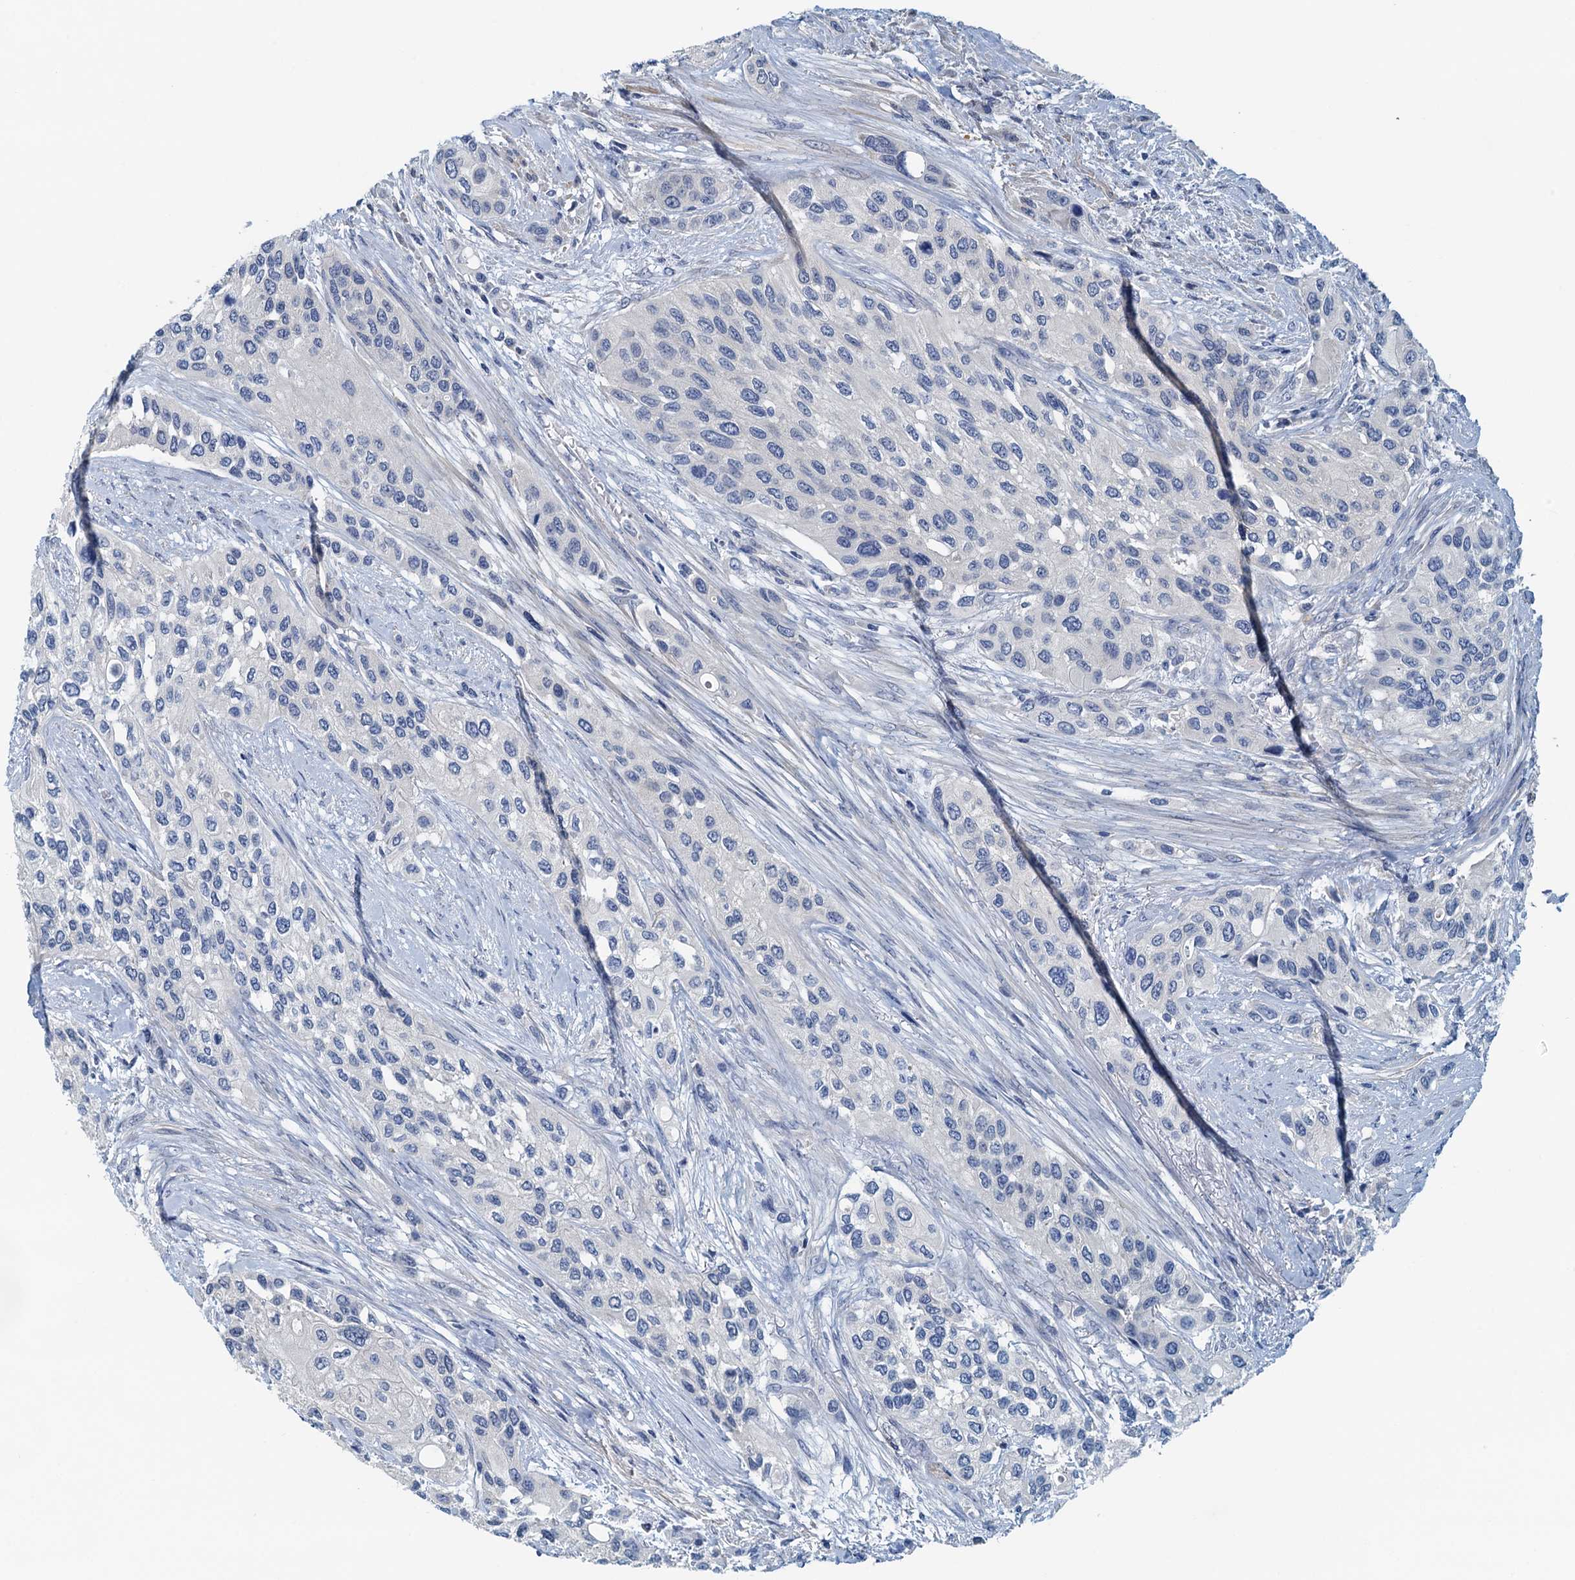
{"staining": {"intensity": "negative", "quantity": "none", "location": "none"}, "tissue": "urothelial cancer", "cell_type": "Tumor cells", "image_type": "cancer", "snomed": [{"axis": "morphology", "description": "Normal tissue, NOS"}, {"axis": "morphology", "description": "Urothelial carcinoma, High grade"}, {"axis": "topography", "description": "Vascular tissue"}, {"axis": "topography", "description": "Urinary bladder"}], "caption": "This is an IHC photomicrograph of human high-grade urothelial carcinoma. There is no expression in tumor cells.", "gene": "DTD1", "patient": {"sex": "female", "age": 56}}